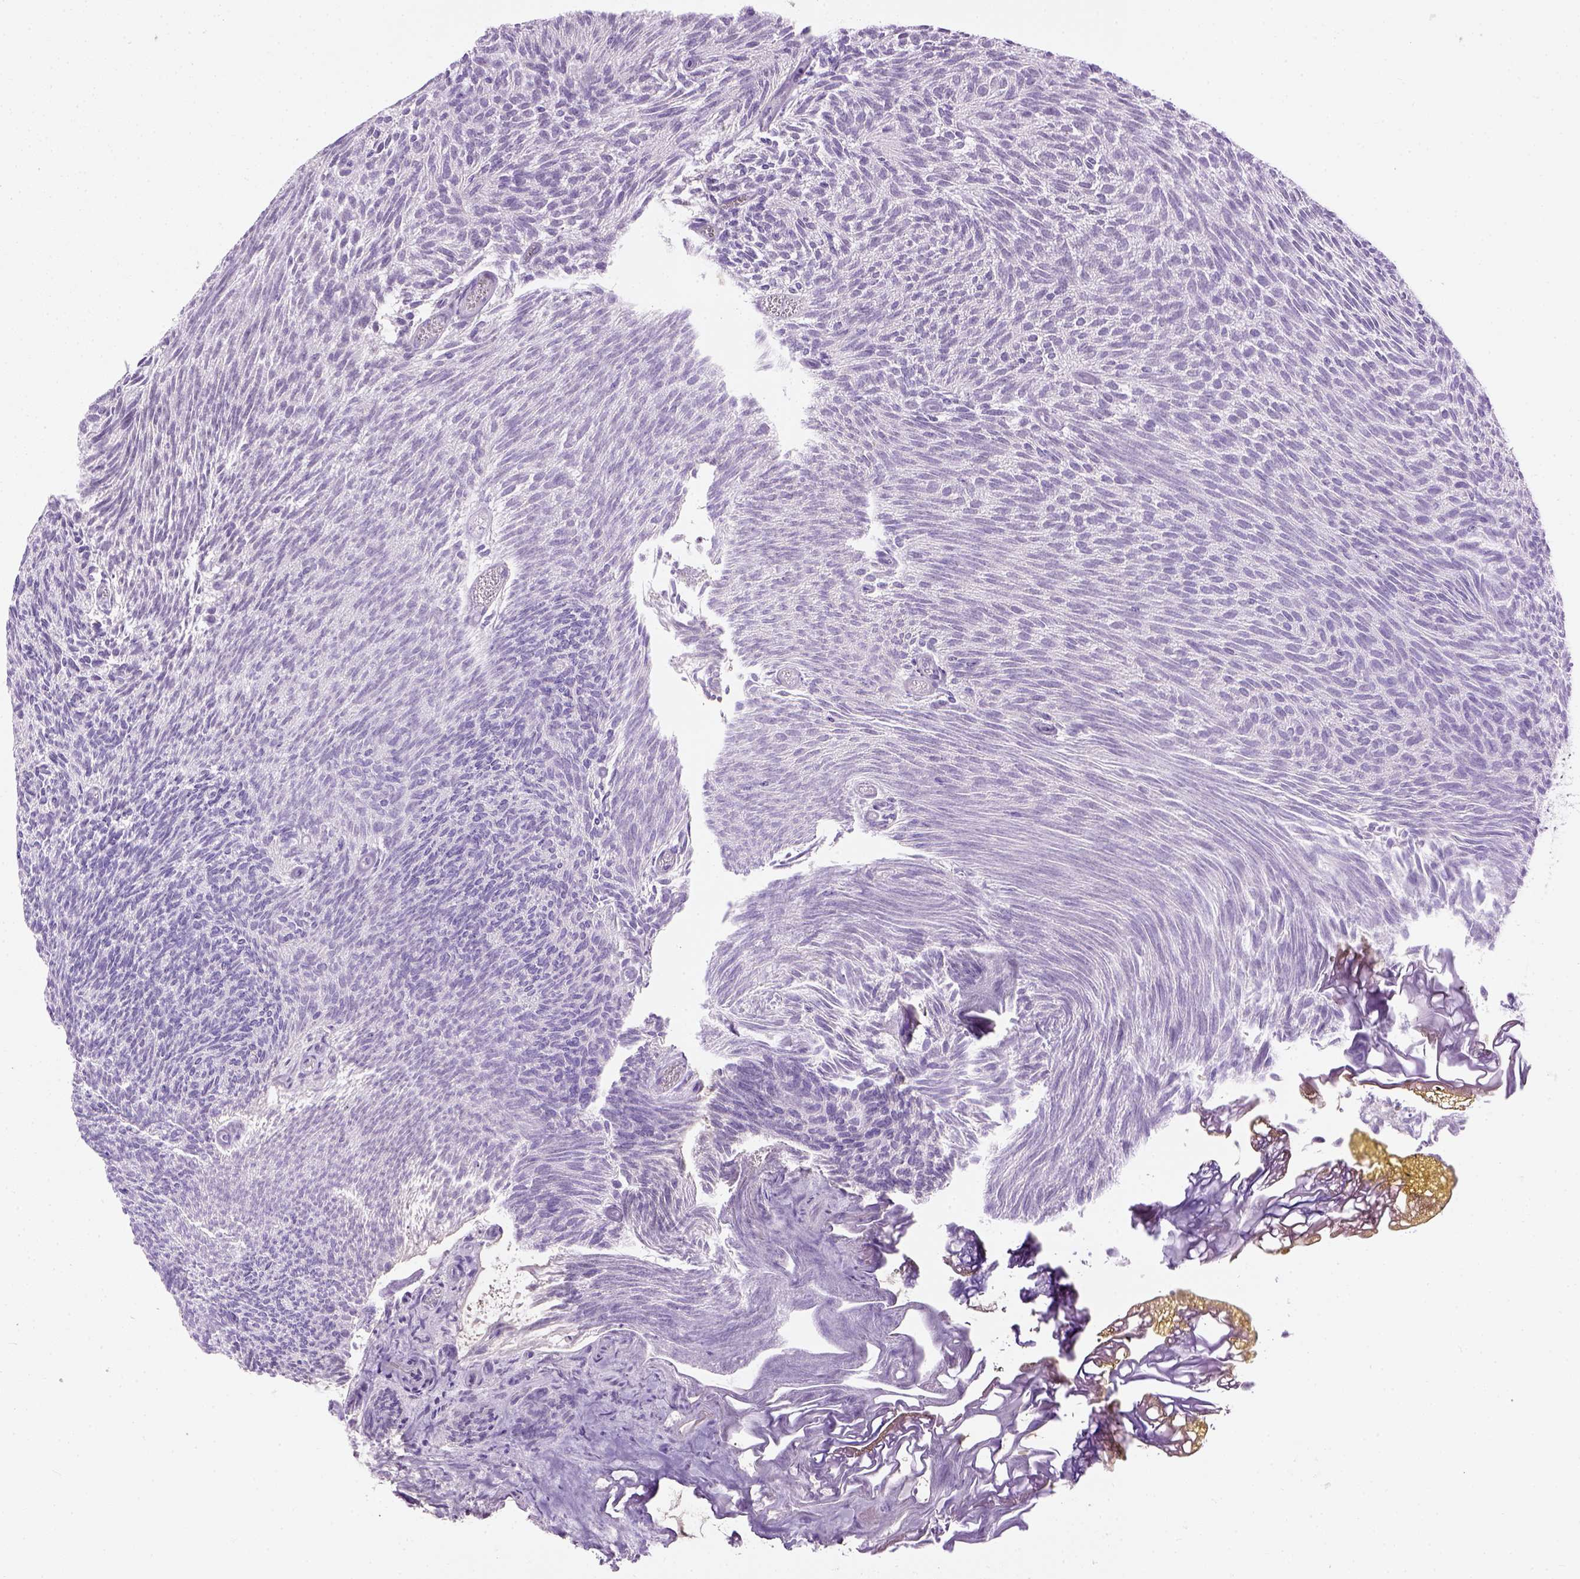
{"staining": {"intensity": "negative", "quantity": "none", "location": "none"}, "tissue": "urothelial cancer", "cell_type": "Tumor cells", "image_type": "cancer", "snomed": [{"axis": "morphology", "description": "Urothelial carcinoma, Low grade"}, {"axis": "topography", "description": "Urinary bladder"}], "caption": "This is an immunohistochemistry (IHC) histopathology image of human low-grade urothelial carcinoma. There is no staining in tumor cells.", "gene": "UTP4", "patient": {"sex": "male", "age": 77}}